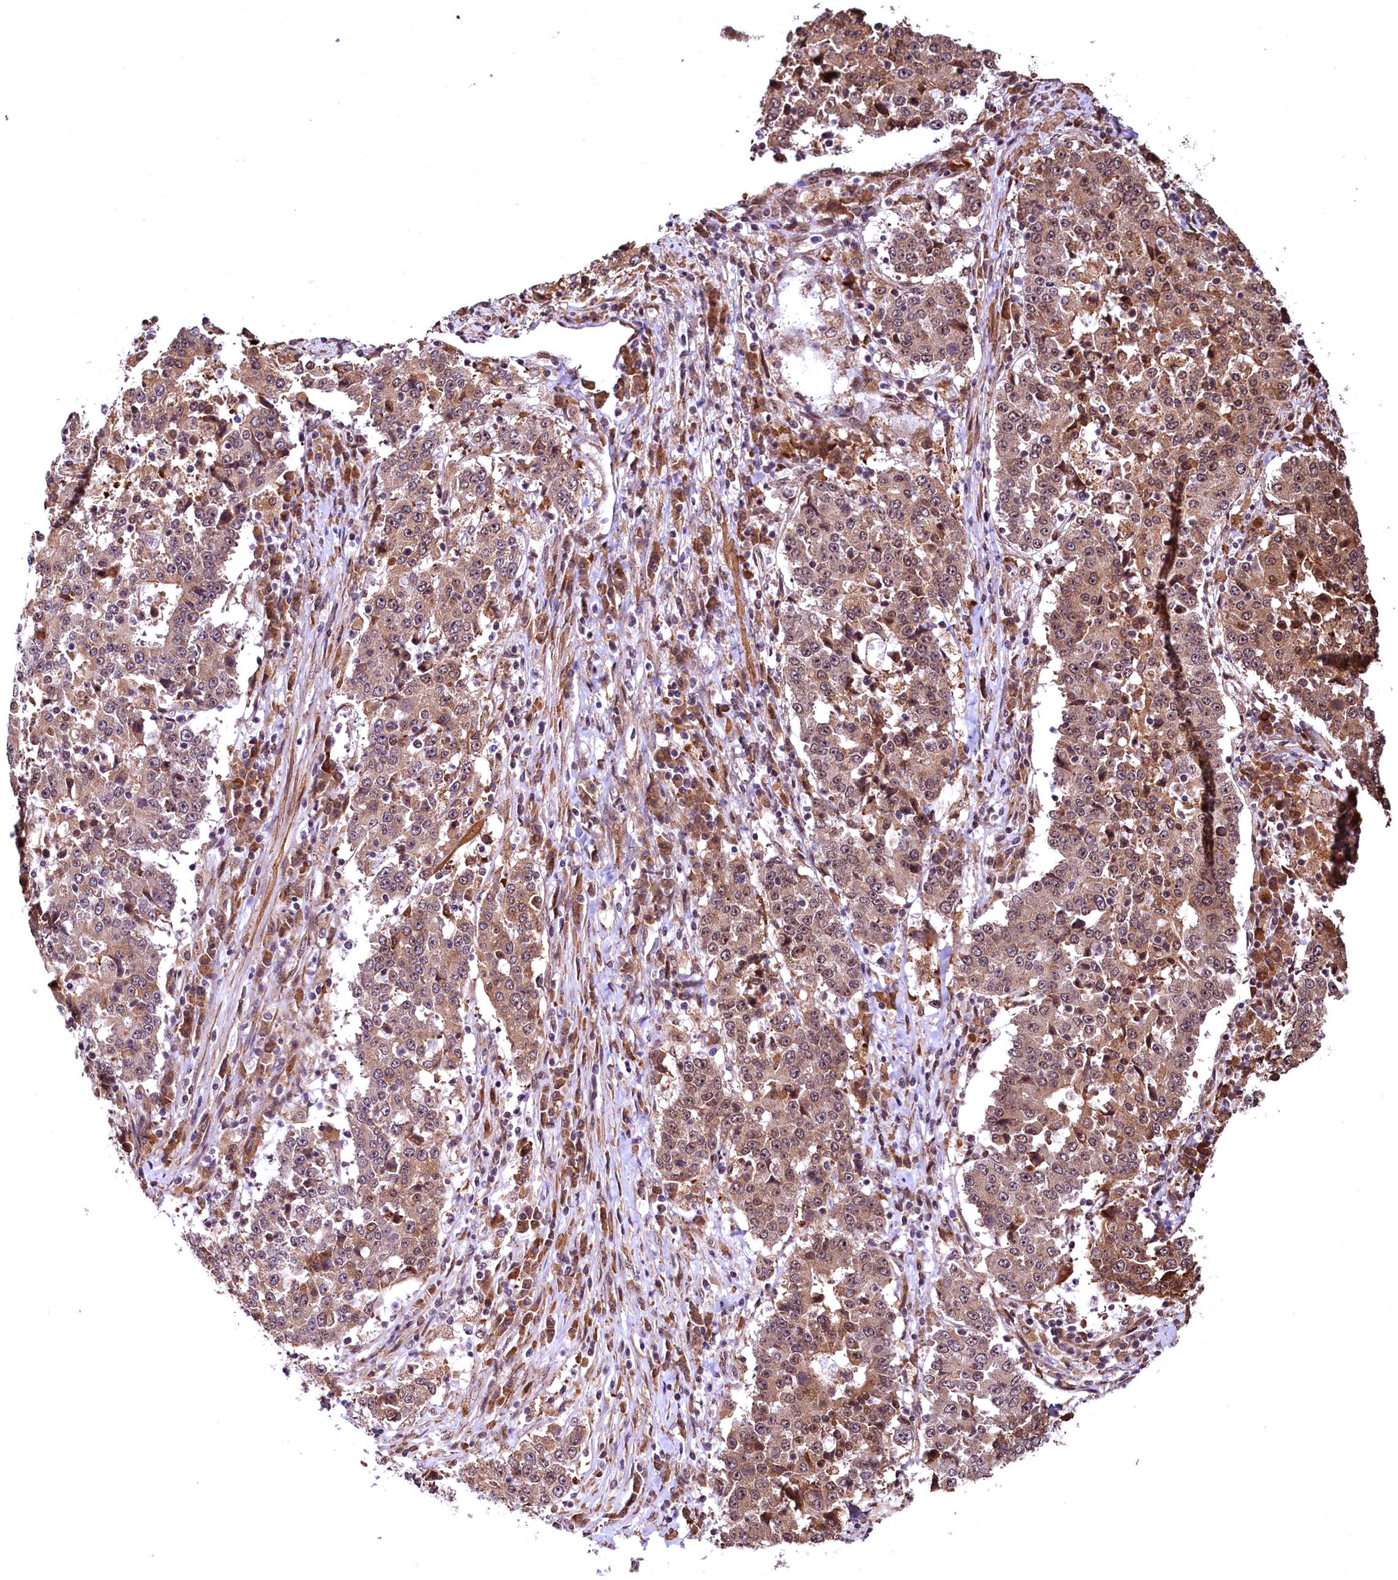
{"staining": {"intensity": "moderate", "quantity": ">75%", "location": "cytoplasmic/membranous"}, "tissue": "stomach cancer", "cell_type": "Tumor cells", "image_type": "cancer", "snomed": [{"axis": "morphology", "description": "Adenocarcinoma, NOS"}, {"axis": "topography", "description": "Stomach"}], "caption": "The histopathology image displays immunohistochemical staining of stomach cancer. There is moderate cytoplasmic/membranous positivity is present in about >75% of tumor cells. (Brightfield microscopy of DAB IHC at high magnification).", "gene": "PDS5B", "patient": {"sex": "male", "age": 59}}